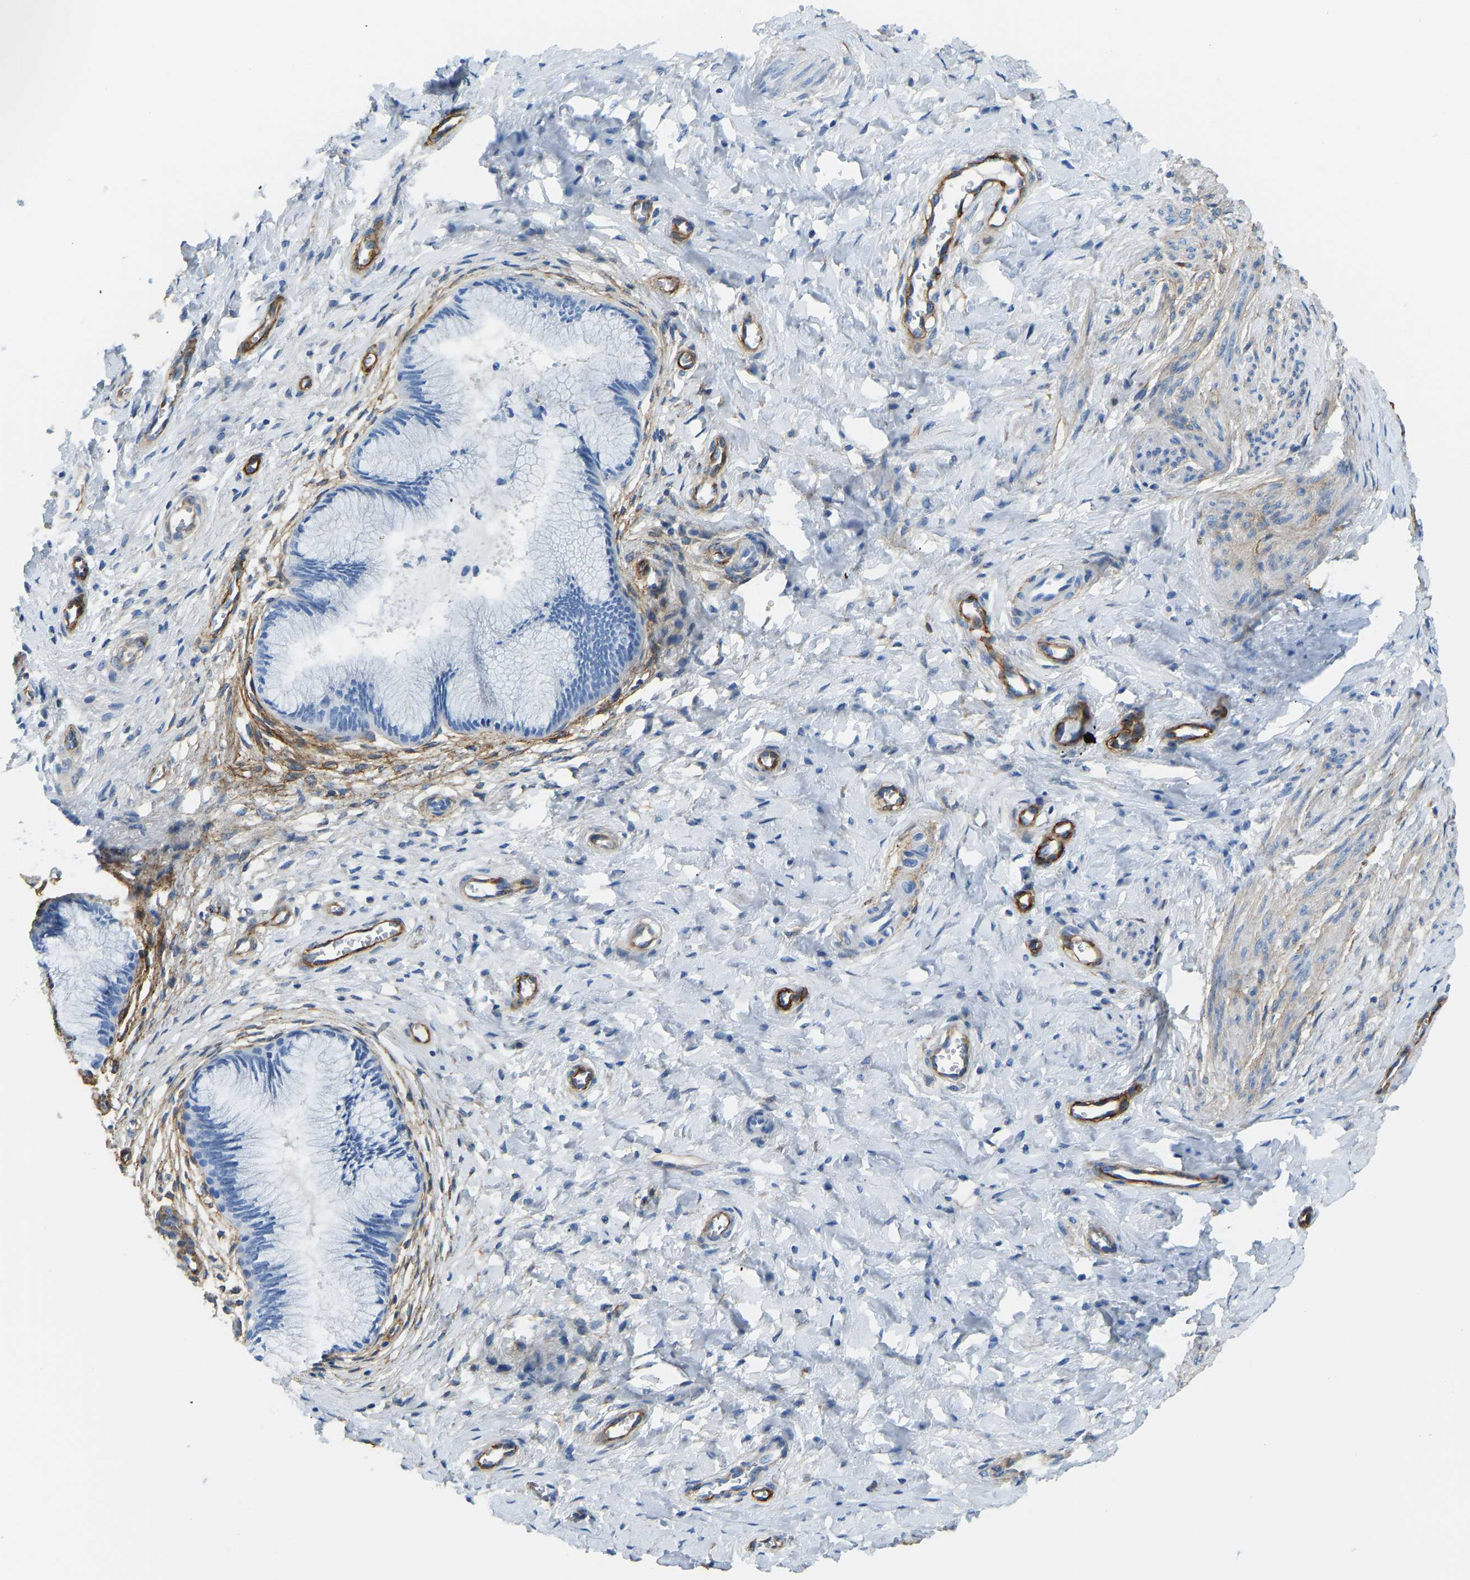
{"staining": {"intensity": "negative", "quantity": "none", "location": "none"}, "tissue": "cervix", "cell_type": "Glandular cells", "image_type": "normal", "snomed": [{"axis": "morphology", "description": "Normal tissue, NOS"}, {"axis": "topography", "description": "Cervix"}], "caption": "An image of cervix stained for a protein exhibits no brown staining in glandular cells.", "gene": "COL15A1", "patient": {"sex": "female", "age": 55}}